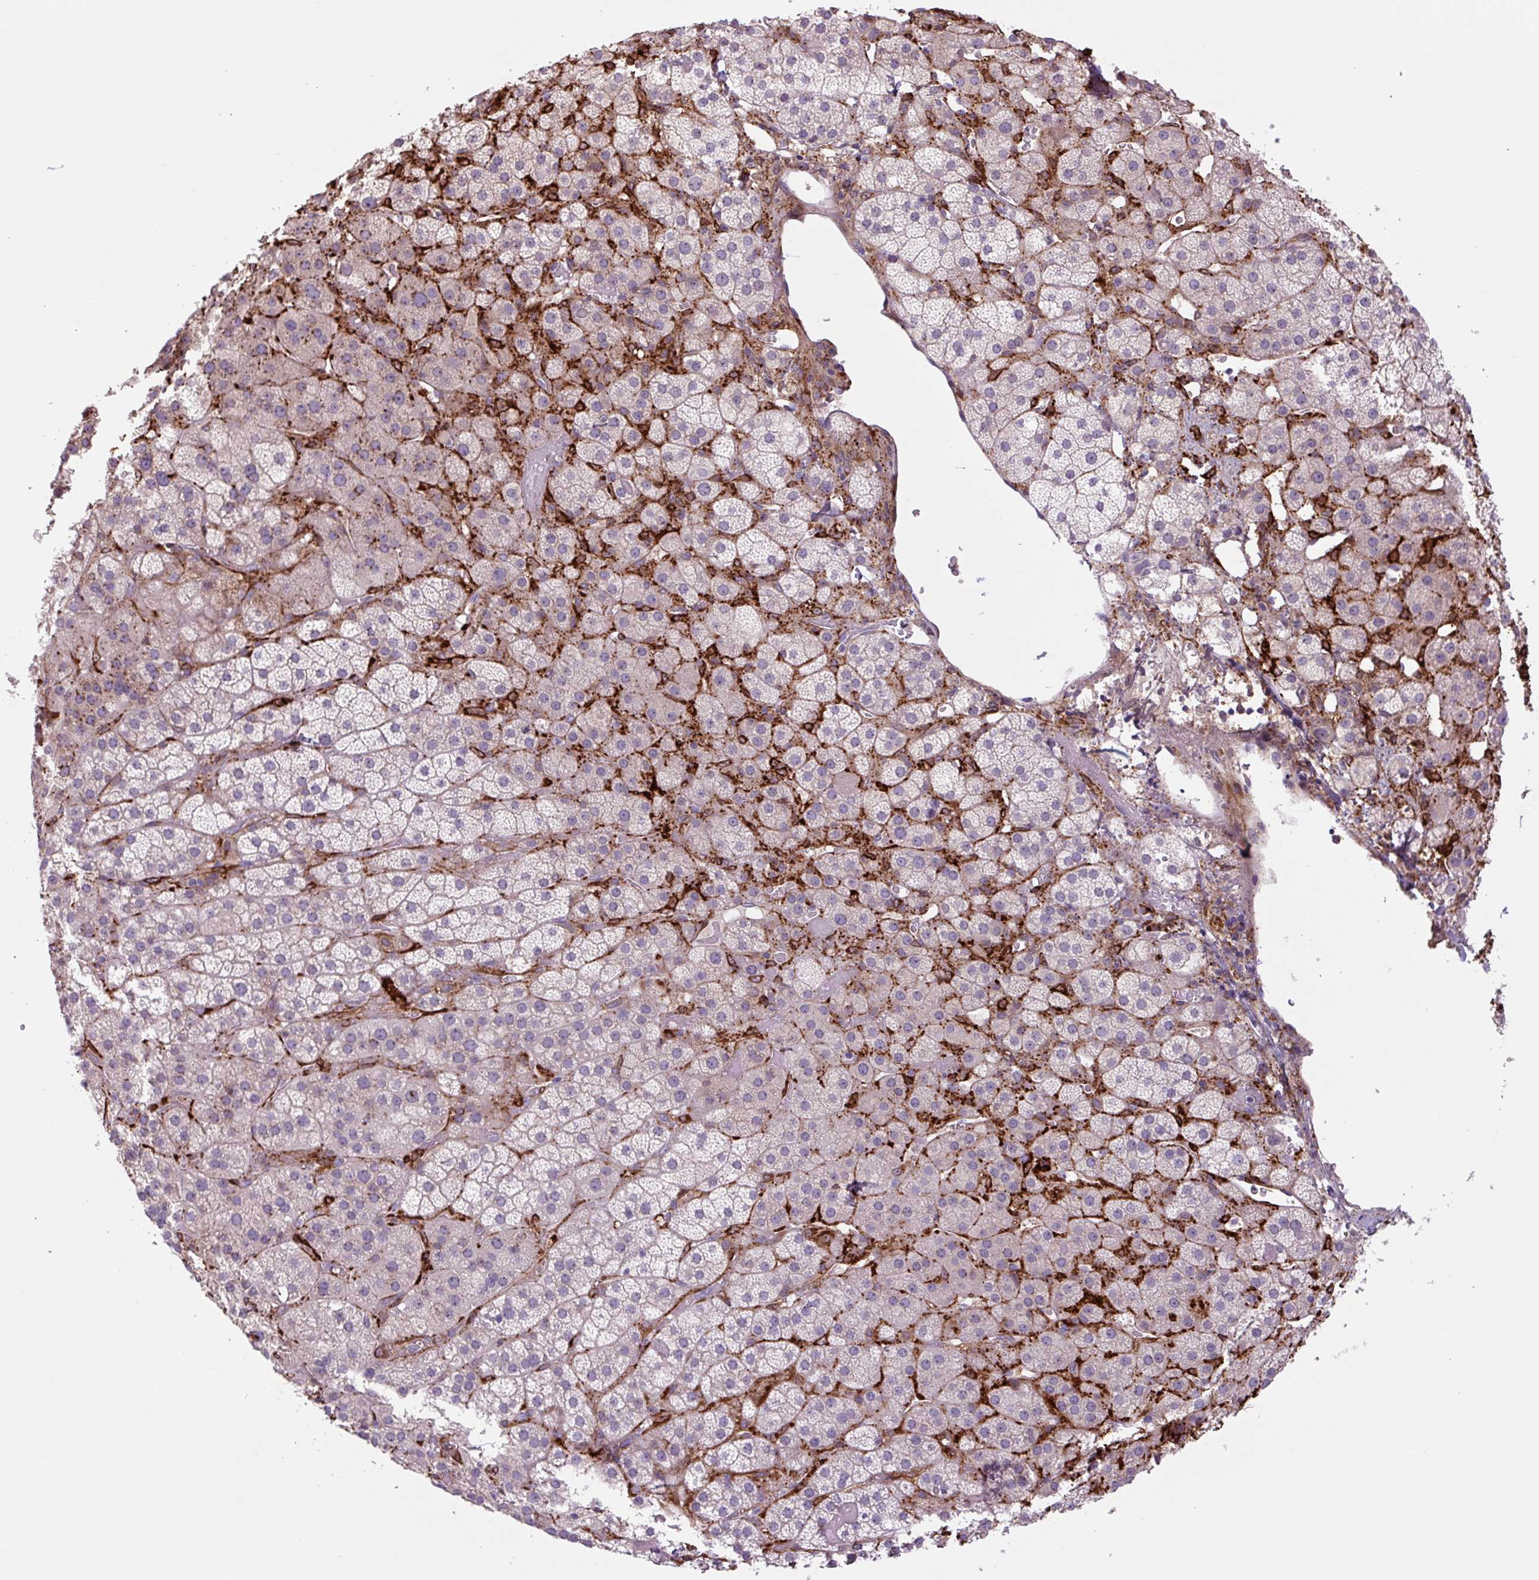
{"staining": {"intensity": "strong", "quantity": "<25%", "location": "cytoplasmic/membranous"}, "tissue": "adrenal gland", "cell_type": "Glandular cells", "image_type": "normal", "snomed": [{"axis": "morphology", "description": "Normal tissue, NOS"}, {"axis": "topography", "description": "Adrenal gland"}], "caption": "Strong cytoplasmic/membranous protein expression is appreciated in about <25% of glandular cells in adrenal gland. The staining was performed using DAB to visualize the protein expression in brown, while the nuclei were stained in blue with hematoxylin (Magnification: 20x).", "gene": "PLA2G4A", "patient": {"sex": "male", "age": 57}}